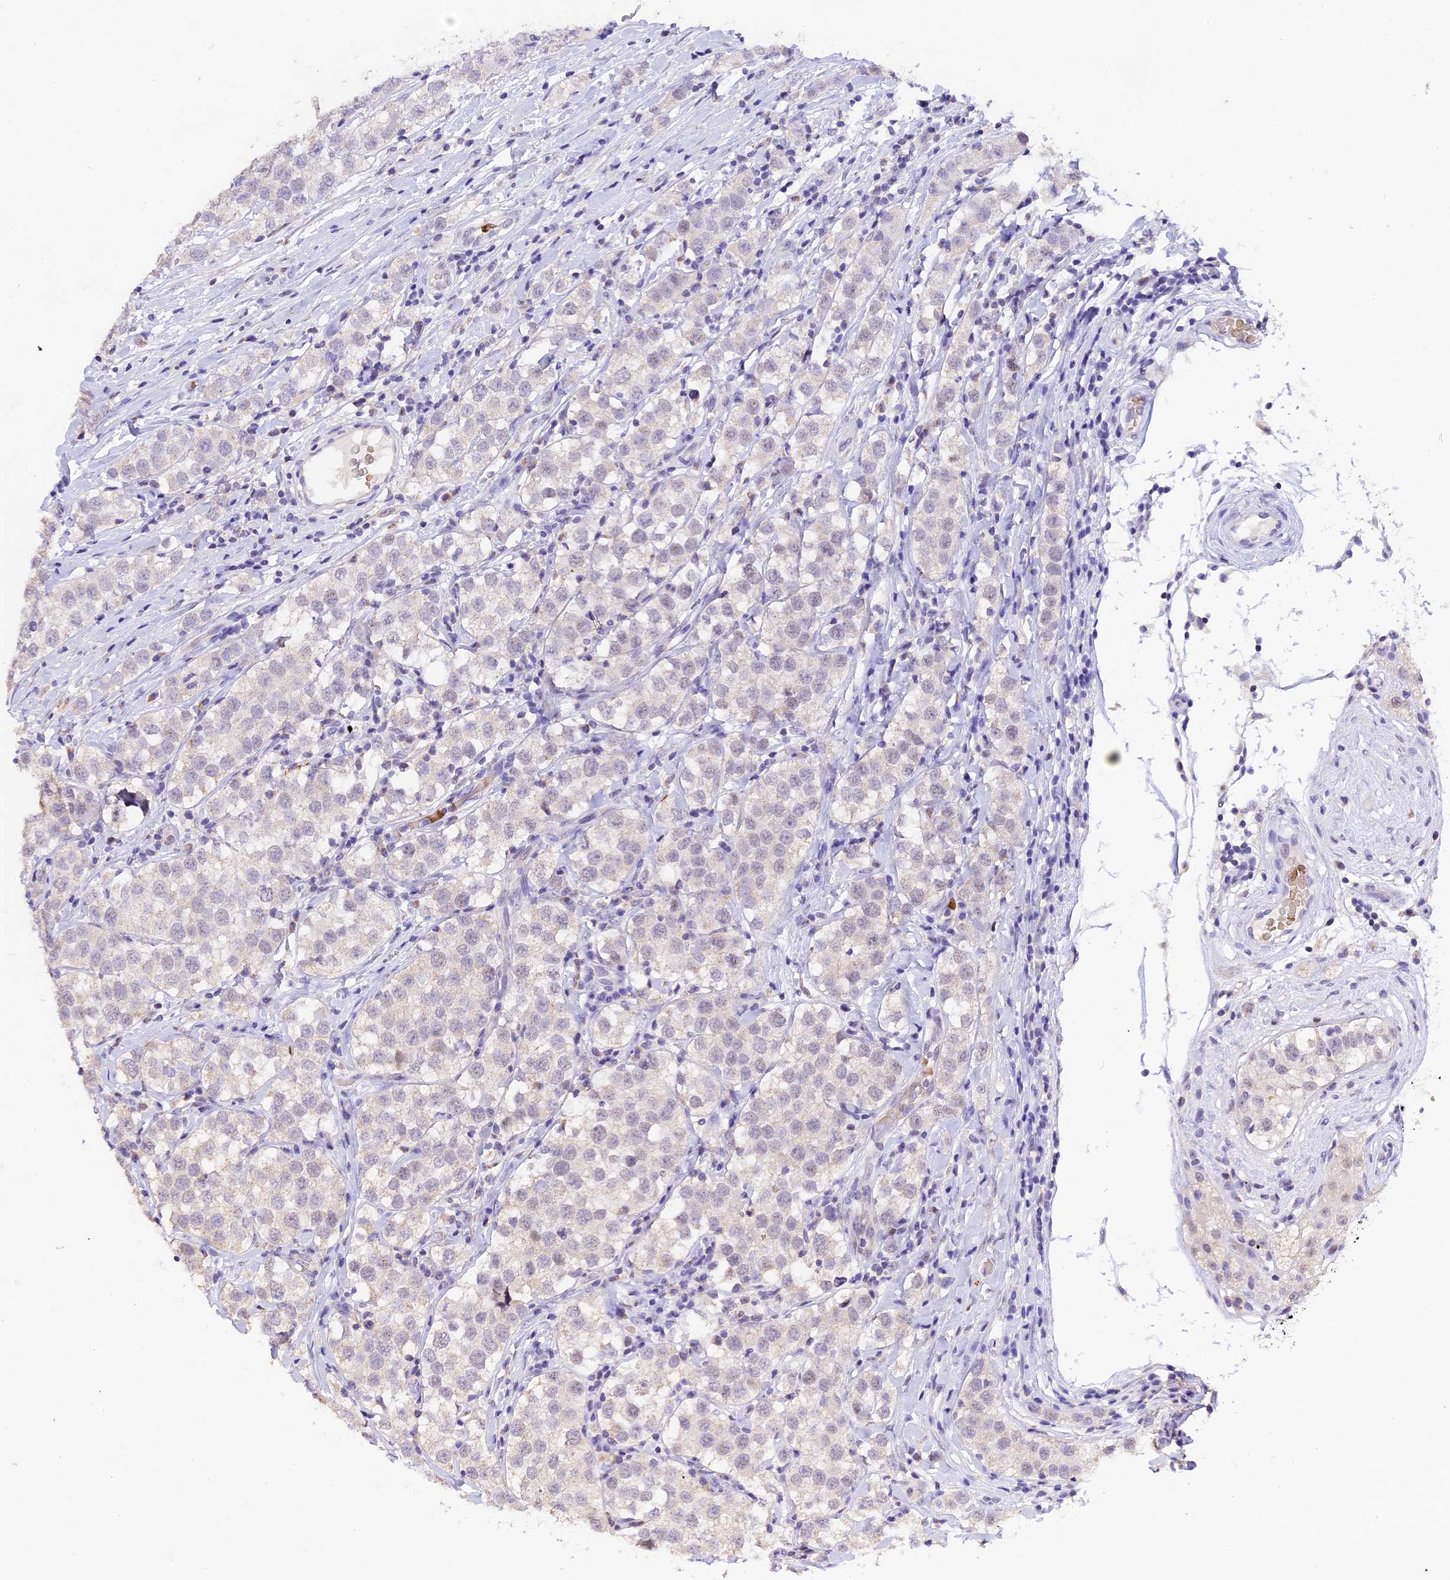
{"staining": {"intensity": "negative", "quantity": "none", "location": "none"}, "tissue": "testis cancer", "cell_type": "Tumor cells", "image_type": "cancer", "snomed": [{"axis": "morphology", "description": "Seminoma, NOS"}, {"axis": "topography", "description": "Testis"}], "caption": "There is no significant positivity in tumor cells of testis seminoma.", "gene": "AHSP", "patient": {"sex": "male", "age": 34}}